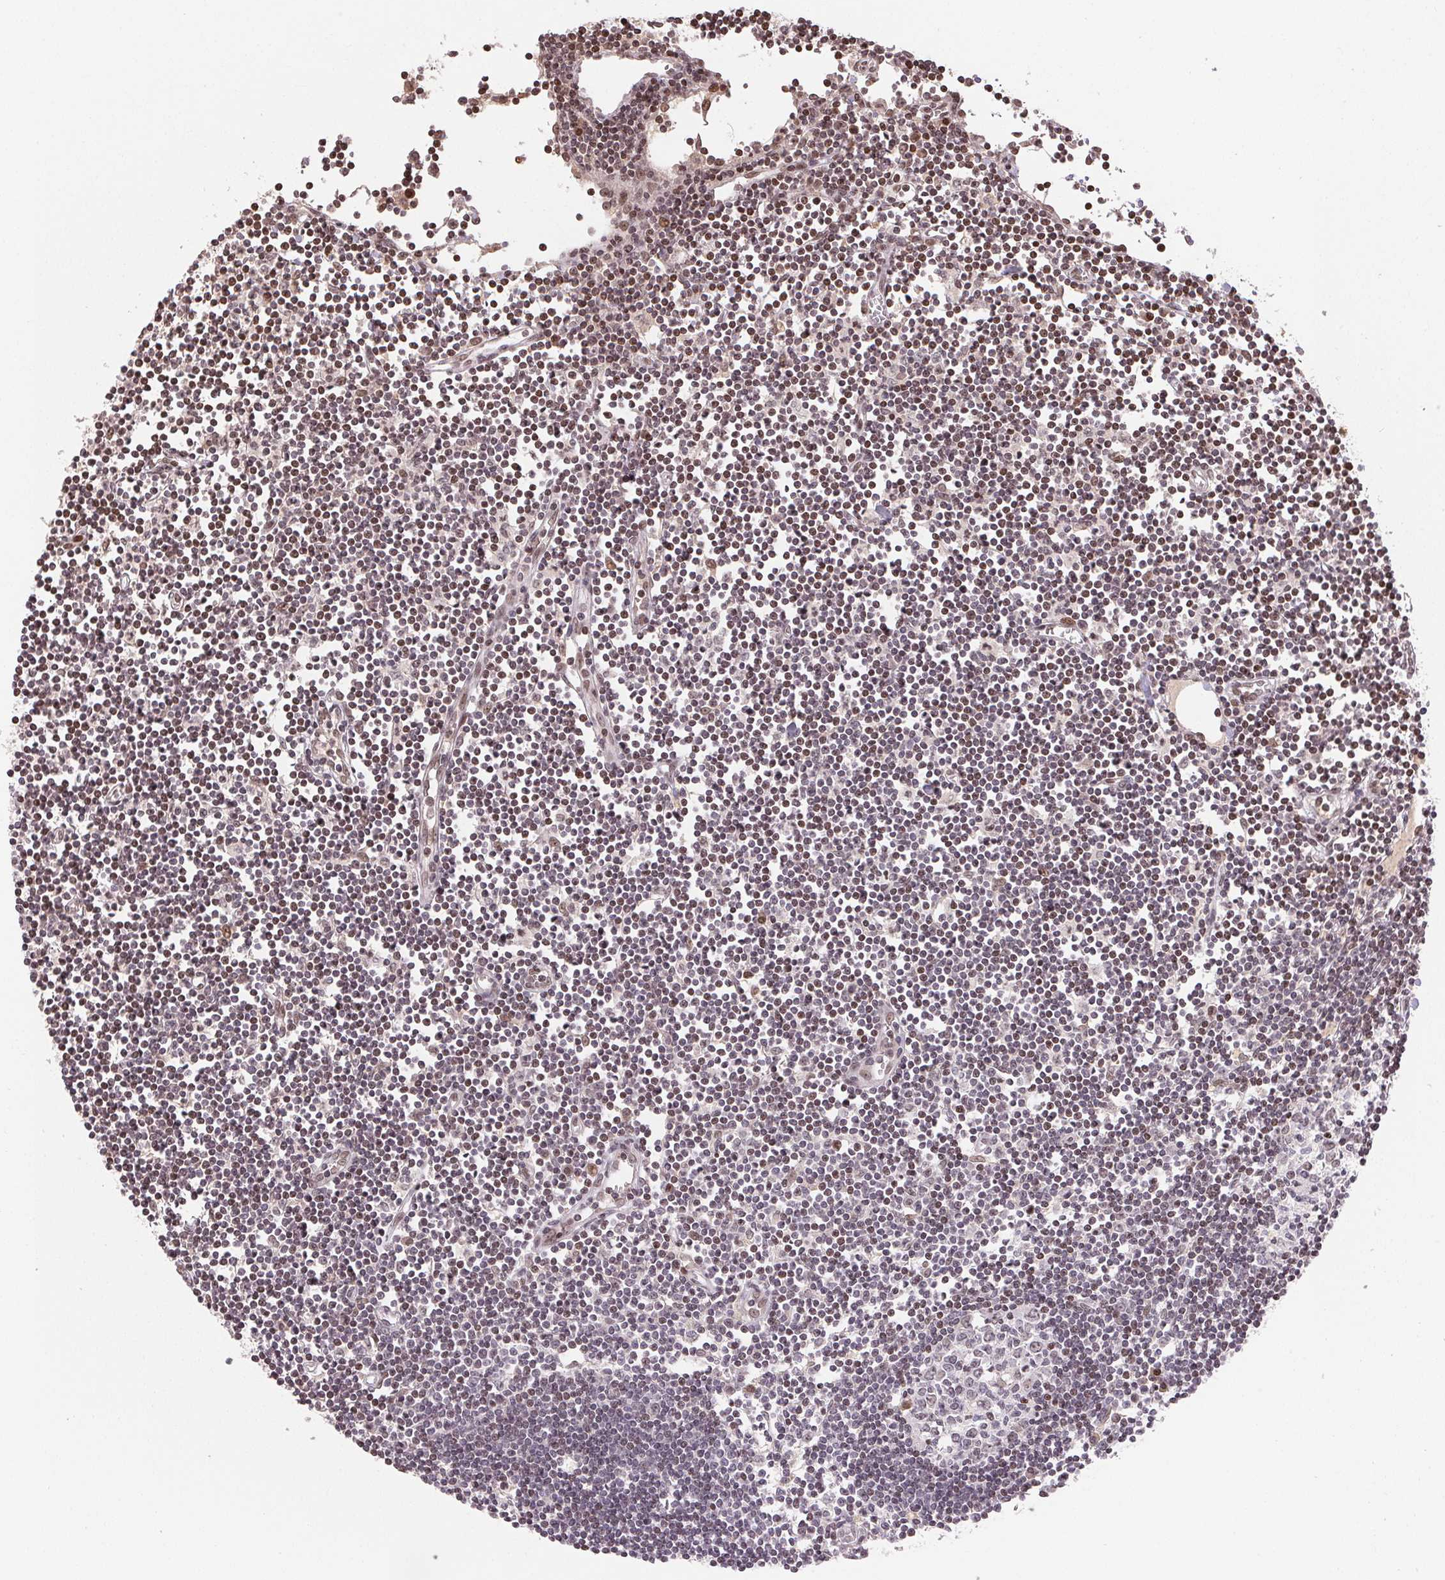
{"staining": {"intensity": "negative", "quantity": "none", "location": "none"}, "tissue": "lymph node", "cell_type": "Germinal center cells", "image_type": "normal", "snomed": [{"axis": "morphology", "description": "Normal tissue, NOS"}, {"axis": "topography", "description": "Lymph node"}], "caption": "This is a image of IHC staining of normal lymph node, which shows no positivity in germinal center cells.", "gene": "MAPKAPK2", "patient": {"sex": "female", "age": 65}}